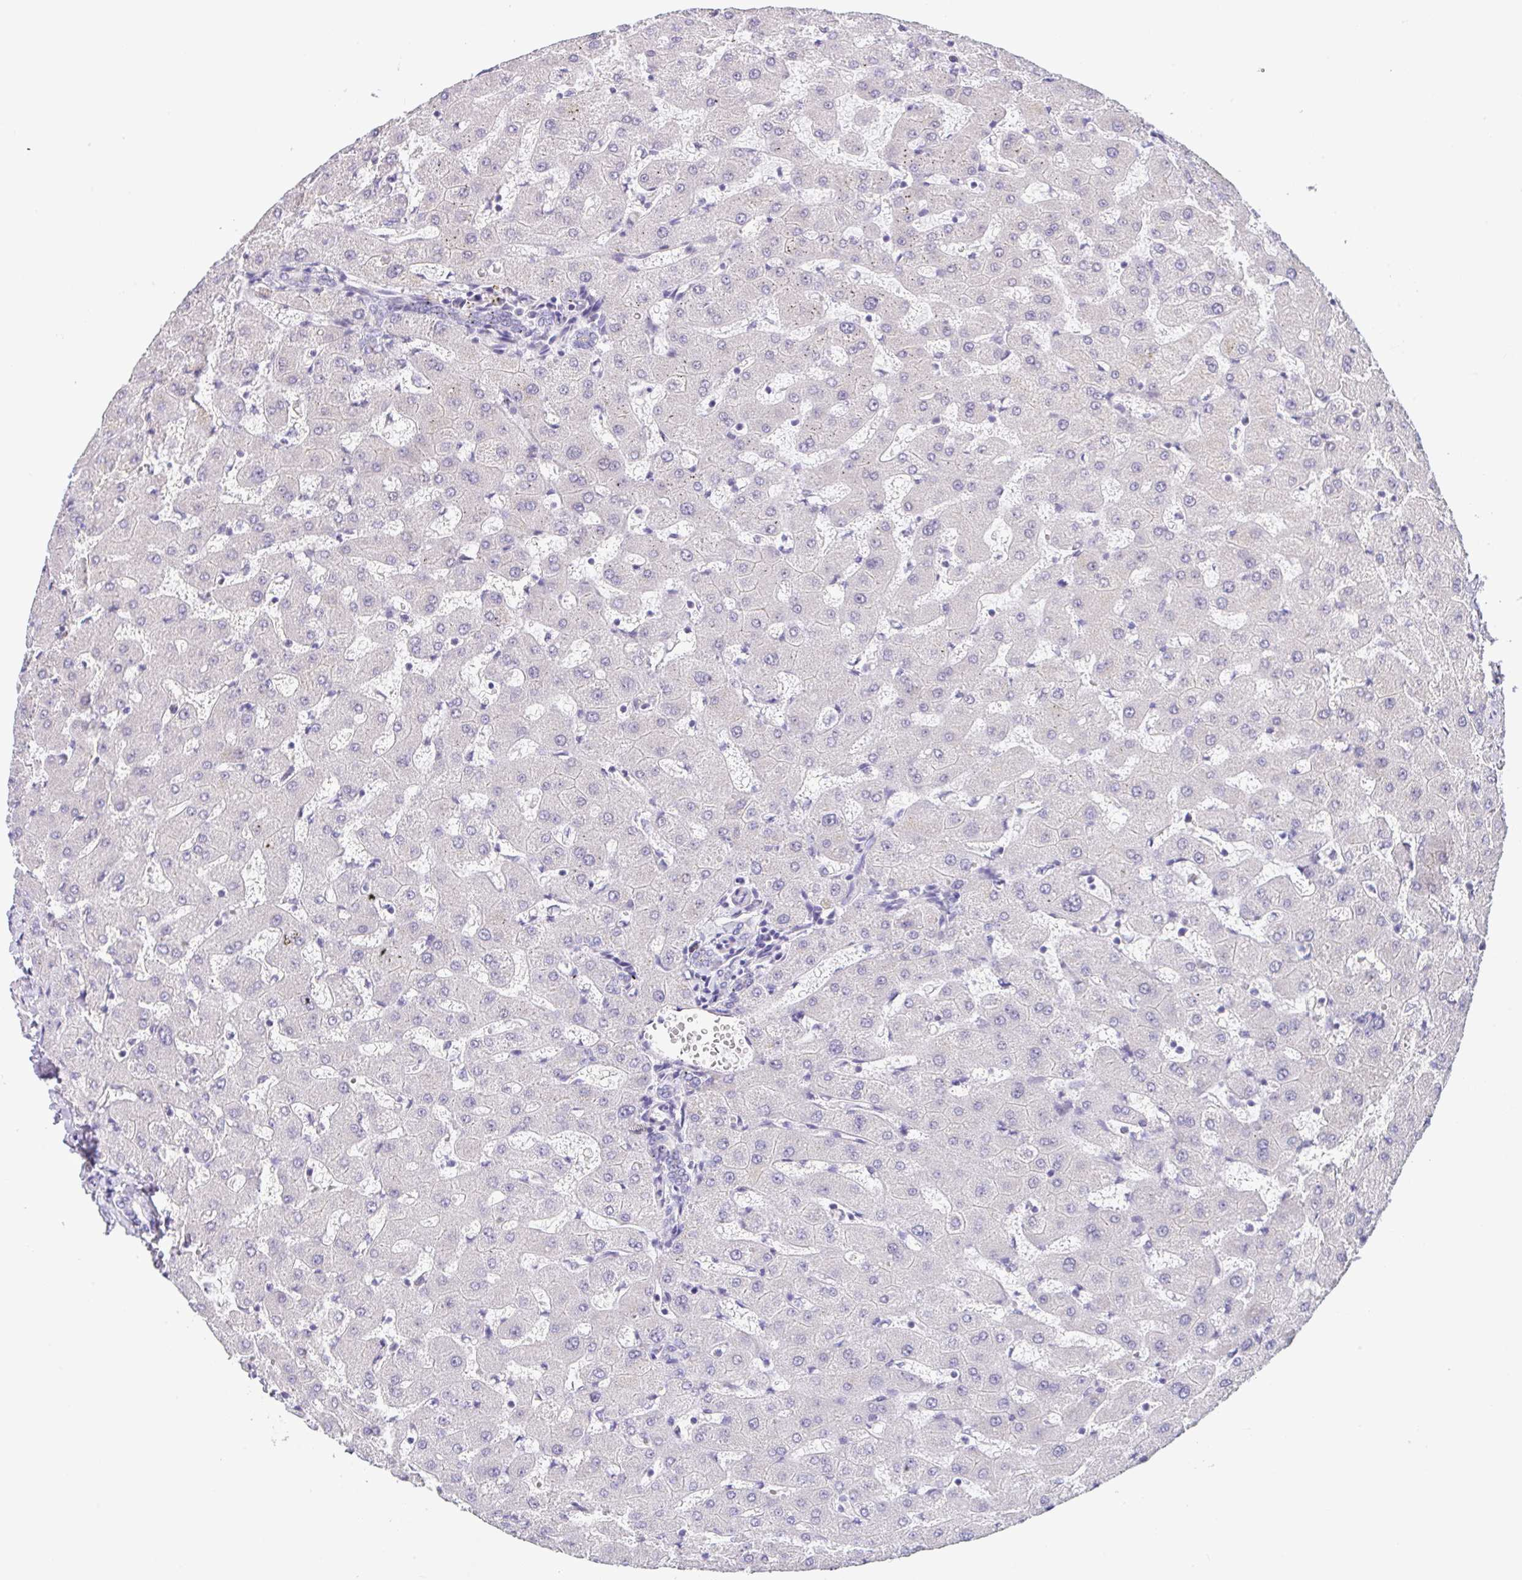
{"staining": {"intensity": "negative", "quantity": "none", "location": "none"}, "tissue": "liver", "cell_type": "Cholangiocytes", "image_type": "normal", "snomed": [{"axis": "morphology", "description": "Normal tissue, NOS"}, {"axis": "topography", "description": "Liver"}], "caption": "DAB (3,3'-diaminobenzidine) immunohistochemical staining of unremarkable human liver demonstrates no significant staining in cholangiocytes.", "gene": "CGNL1", "patient": {"sex": "female", "age": 63}}